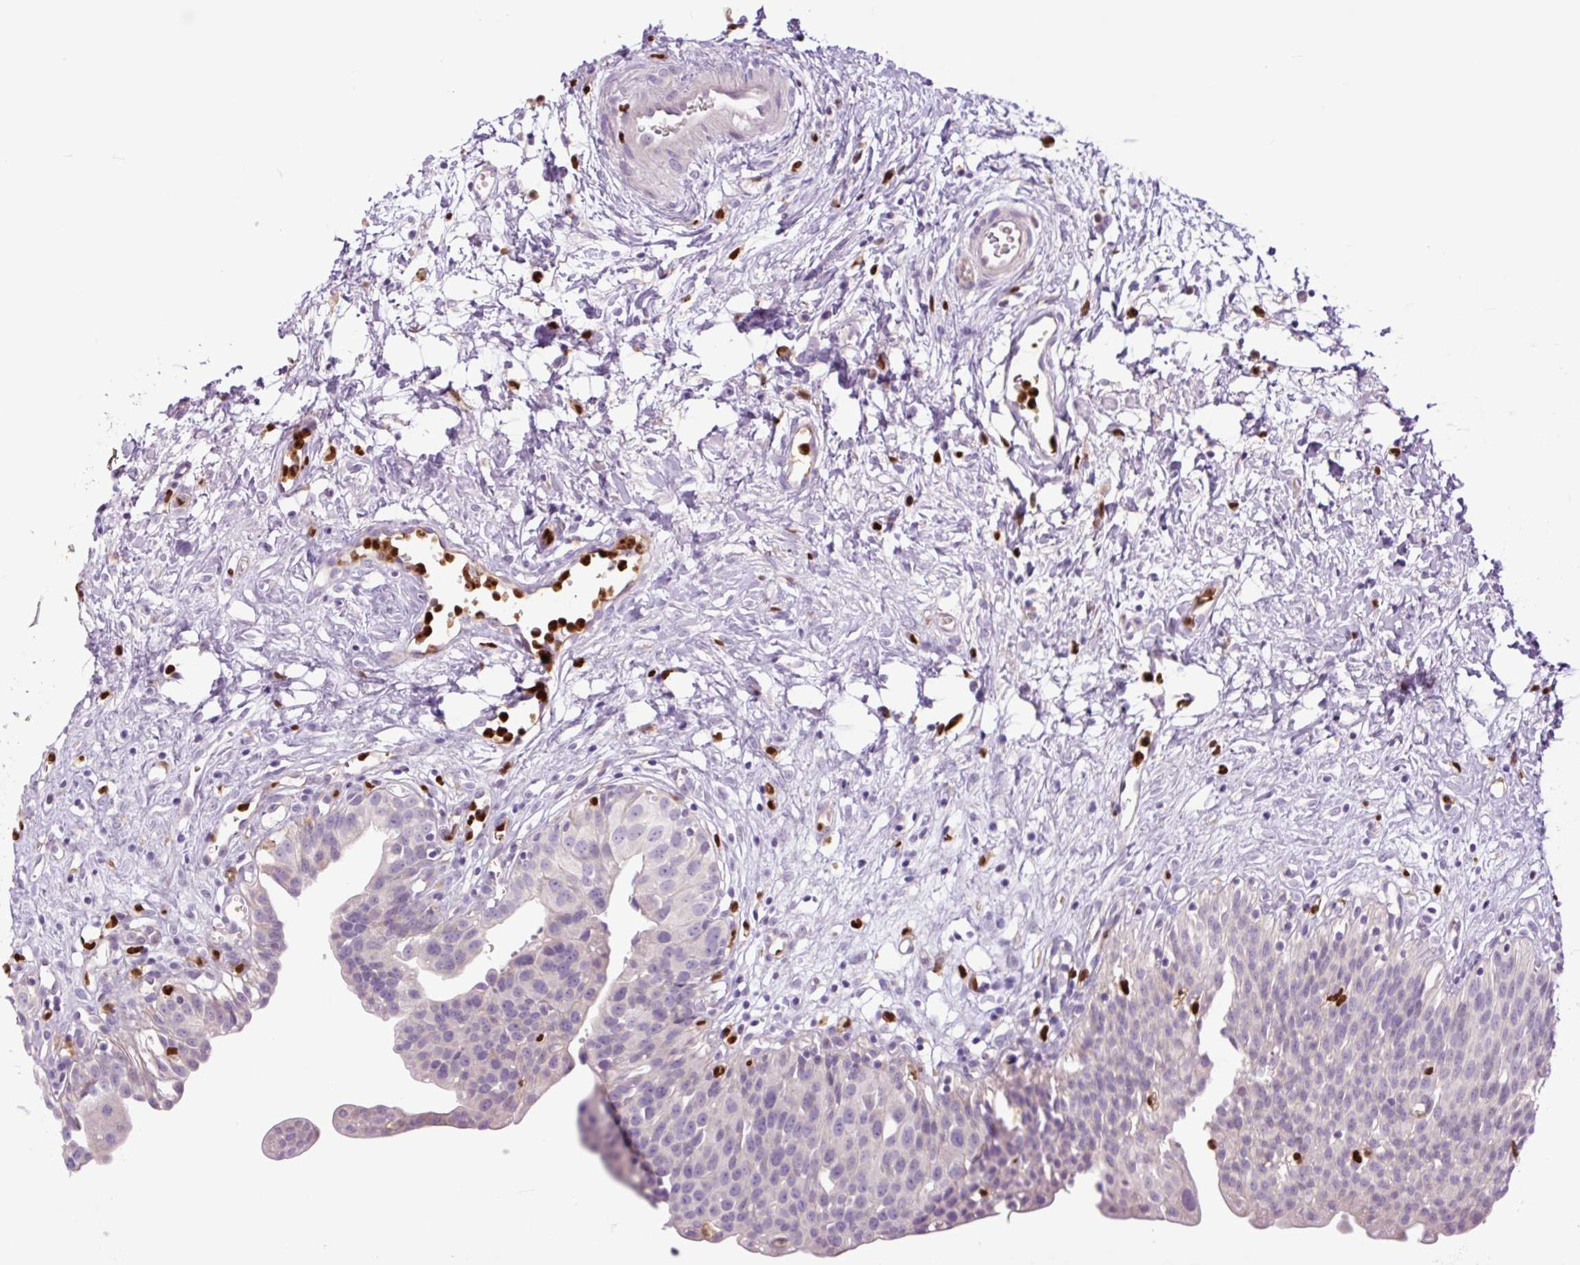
{"staining": {"intensity": "negative", "quantity": "none", "location": "none"}, "tissue": "urinary bladder", "cell_type": "Urothelial cells", "image_type": "normal", "snomed": [{"axis": "morphology", "description": "Normal tissue, NOS"}, {"axis": "topography", "description": "Urinary bladder"}], "caption": "Protein analysis of unremarkable urinary bladder exhibits no significant positivity in urothelial cells.", "gene": "SPI1", "patient": {"sex": "male", "age": 51}}